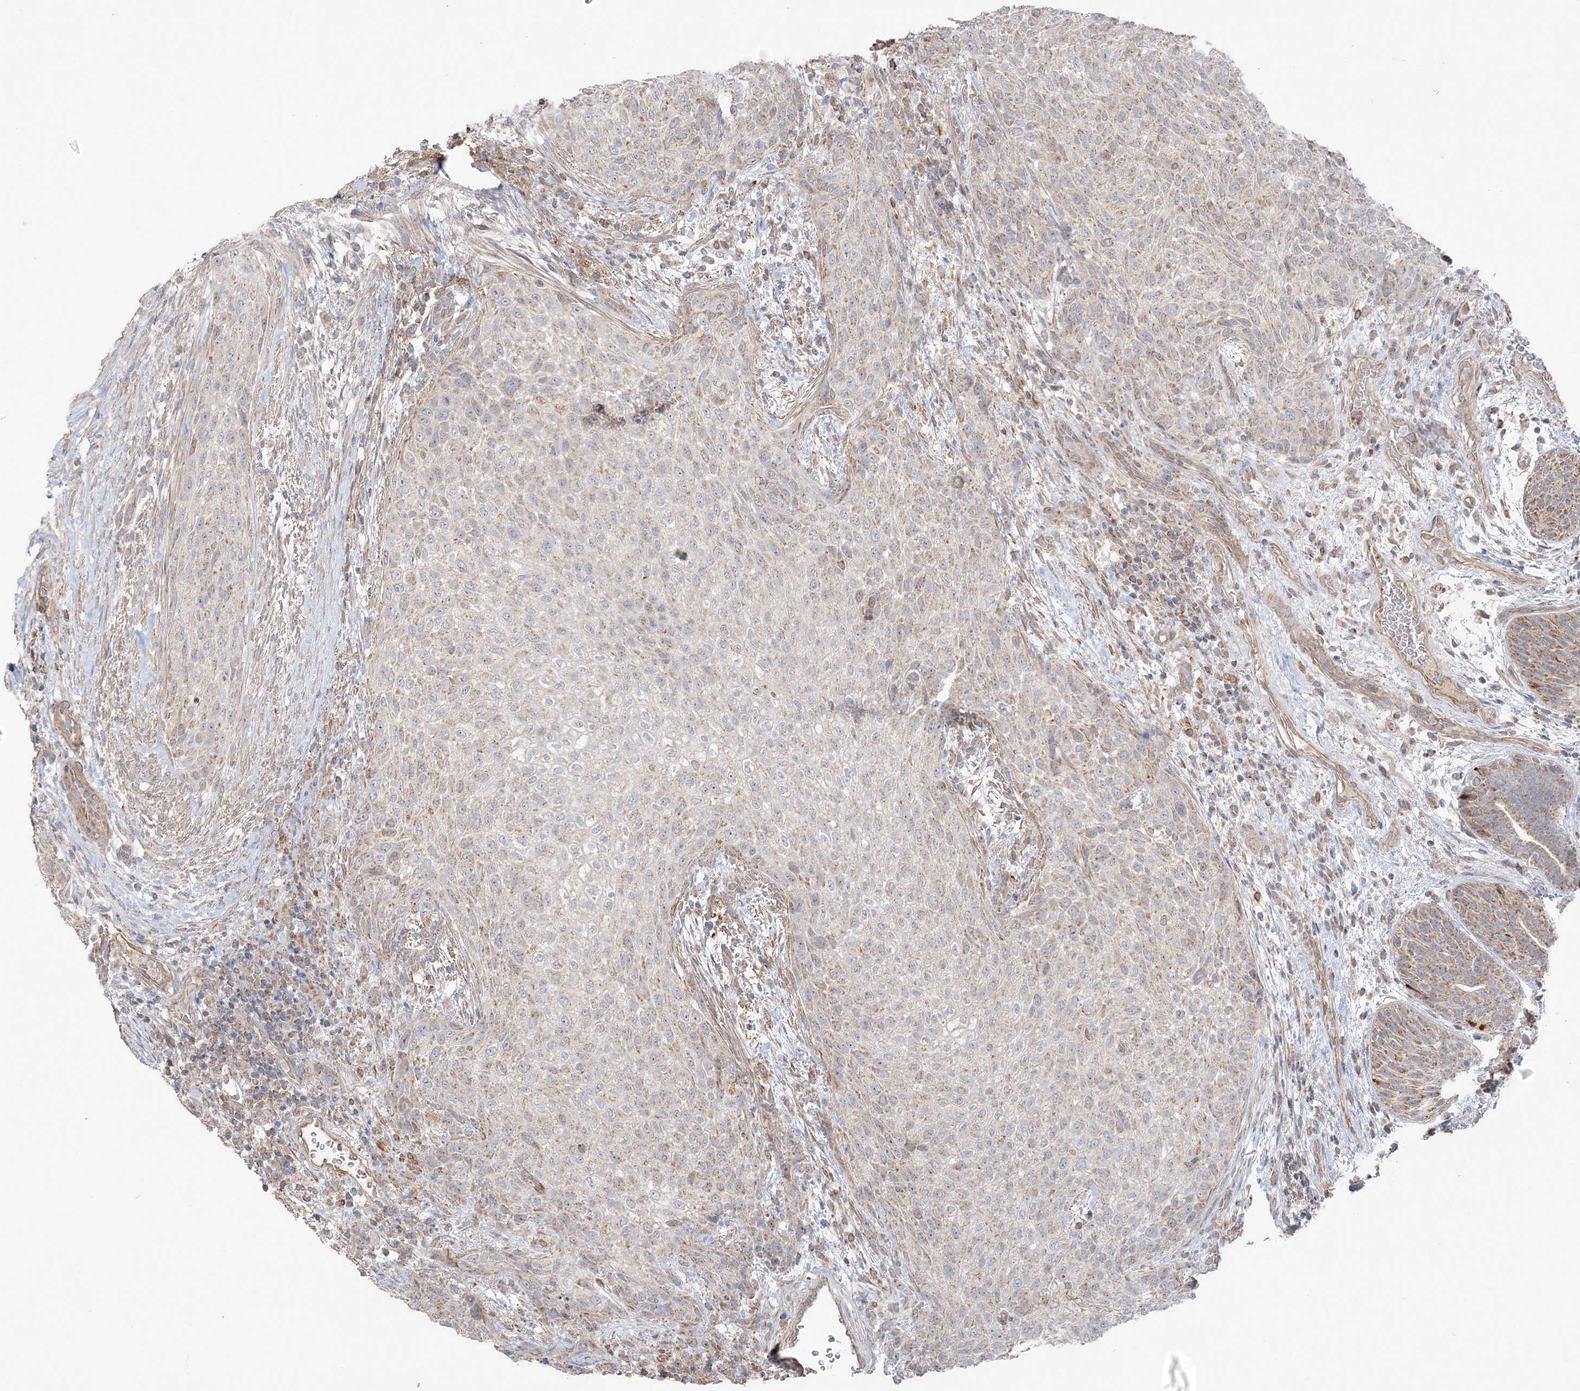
{"staining": {"intensity": "negative", "quantity": "none", "location": "none"}, "tissue": "urothelial cancer", "cell_type": "Tumor cells", "image_type": "cancer", "snomed": [{"axis": "morphology", "description": "Urothelial carcinoma, High grade"}, {"axis": "topography", "description": "Urinary bladder"}], "caption": "This is an immunohistochemistry micrograph of urothelial carcinoma (high-grade). There is no positivity in tumor cells.", "gene": "SCLT1", "patient": {"sex": "male", "age": 35}}